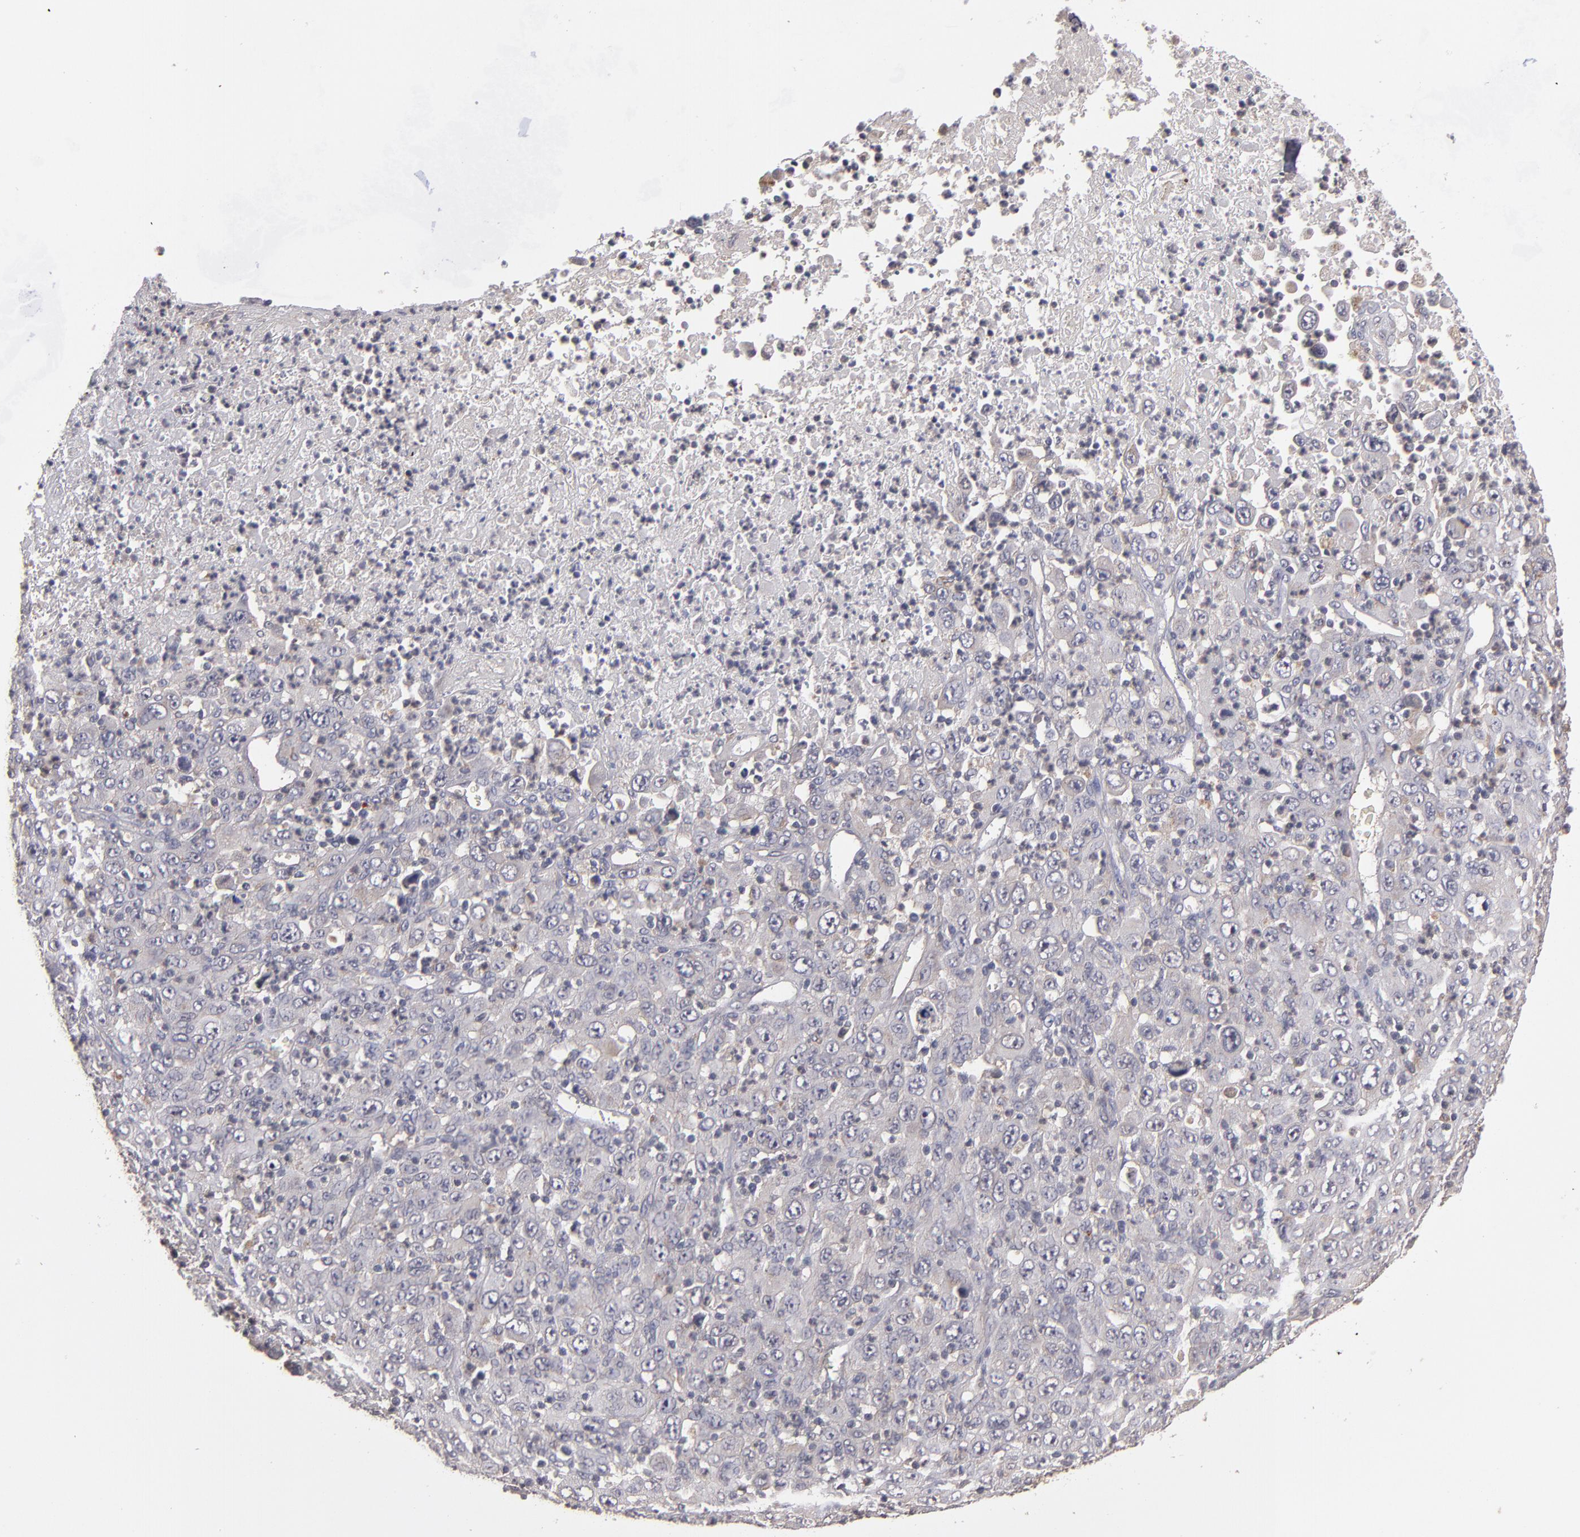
{"staining": {"intensity": "negative", "quantity": "none", "location": "none"}, "tissue": "melanoma", "cell_type": "Tumor cells", "image_type": "cancer", "snomed": [{"axis": "morphology", "description": "Malignant melanoma, Metastatic site"}, {"axis": "topography", "description": "Skin"}], "caption": "Immunohistochemistry (IHC) of human melanoma demonstrates no expression in tumor cells. Brightfield microscopy of immunohistochemistry (IHC) stained with DAB (brown) and hematoxylin (blue), captured at high magnification.", "gene": "CTSO", "patient": {"sex": "female", "age": 56}}